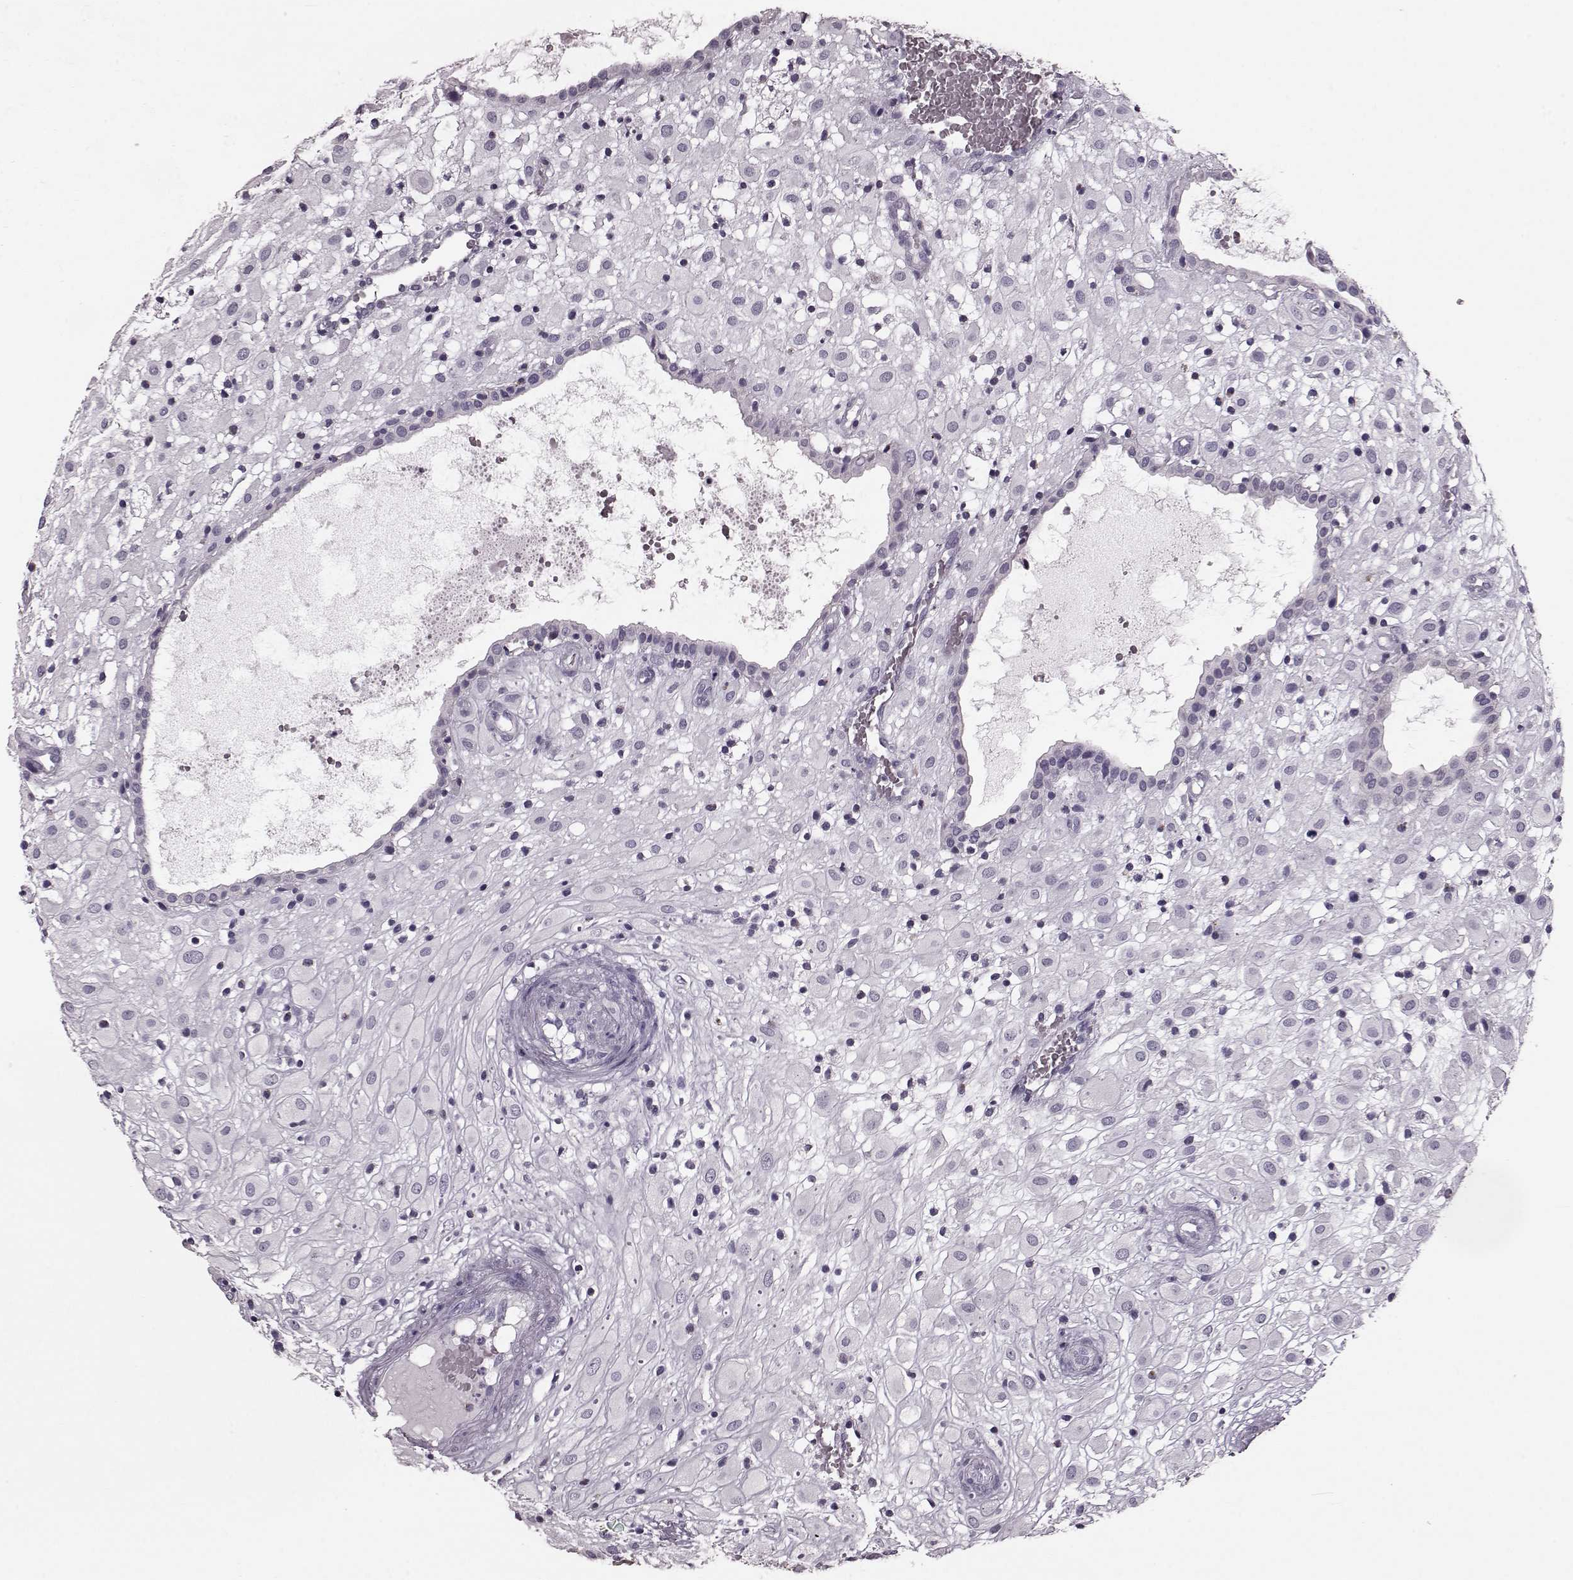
{"staining": {"intensity": "negative", "quantity": "none", "location": "none"}, "tissue": "placenta", "cell_type": "Decidual cells", "image_type": "normal", "snomed": [{"axis": "morphology", "description": "Normal tissue, NOS"}, {"axis": "topography", "description": "Placenta"}], "caption": "Human placenta stained for a protein using immunohistochemistry (IHC) shows no staining in decidual cells.", "gene": "CST7", "patient": {"sex": "female", "age": 24}}